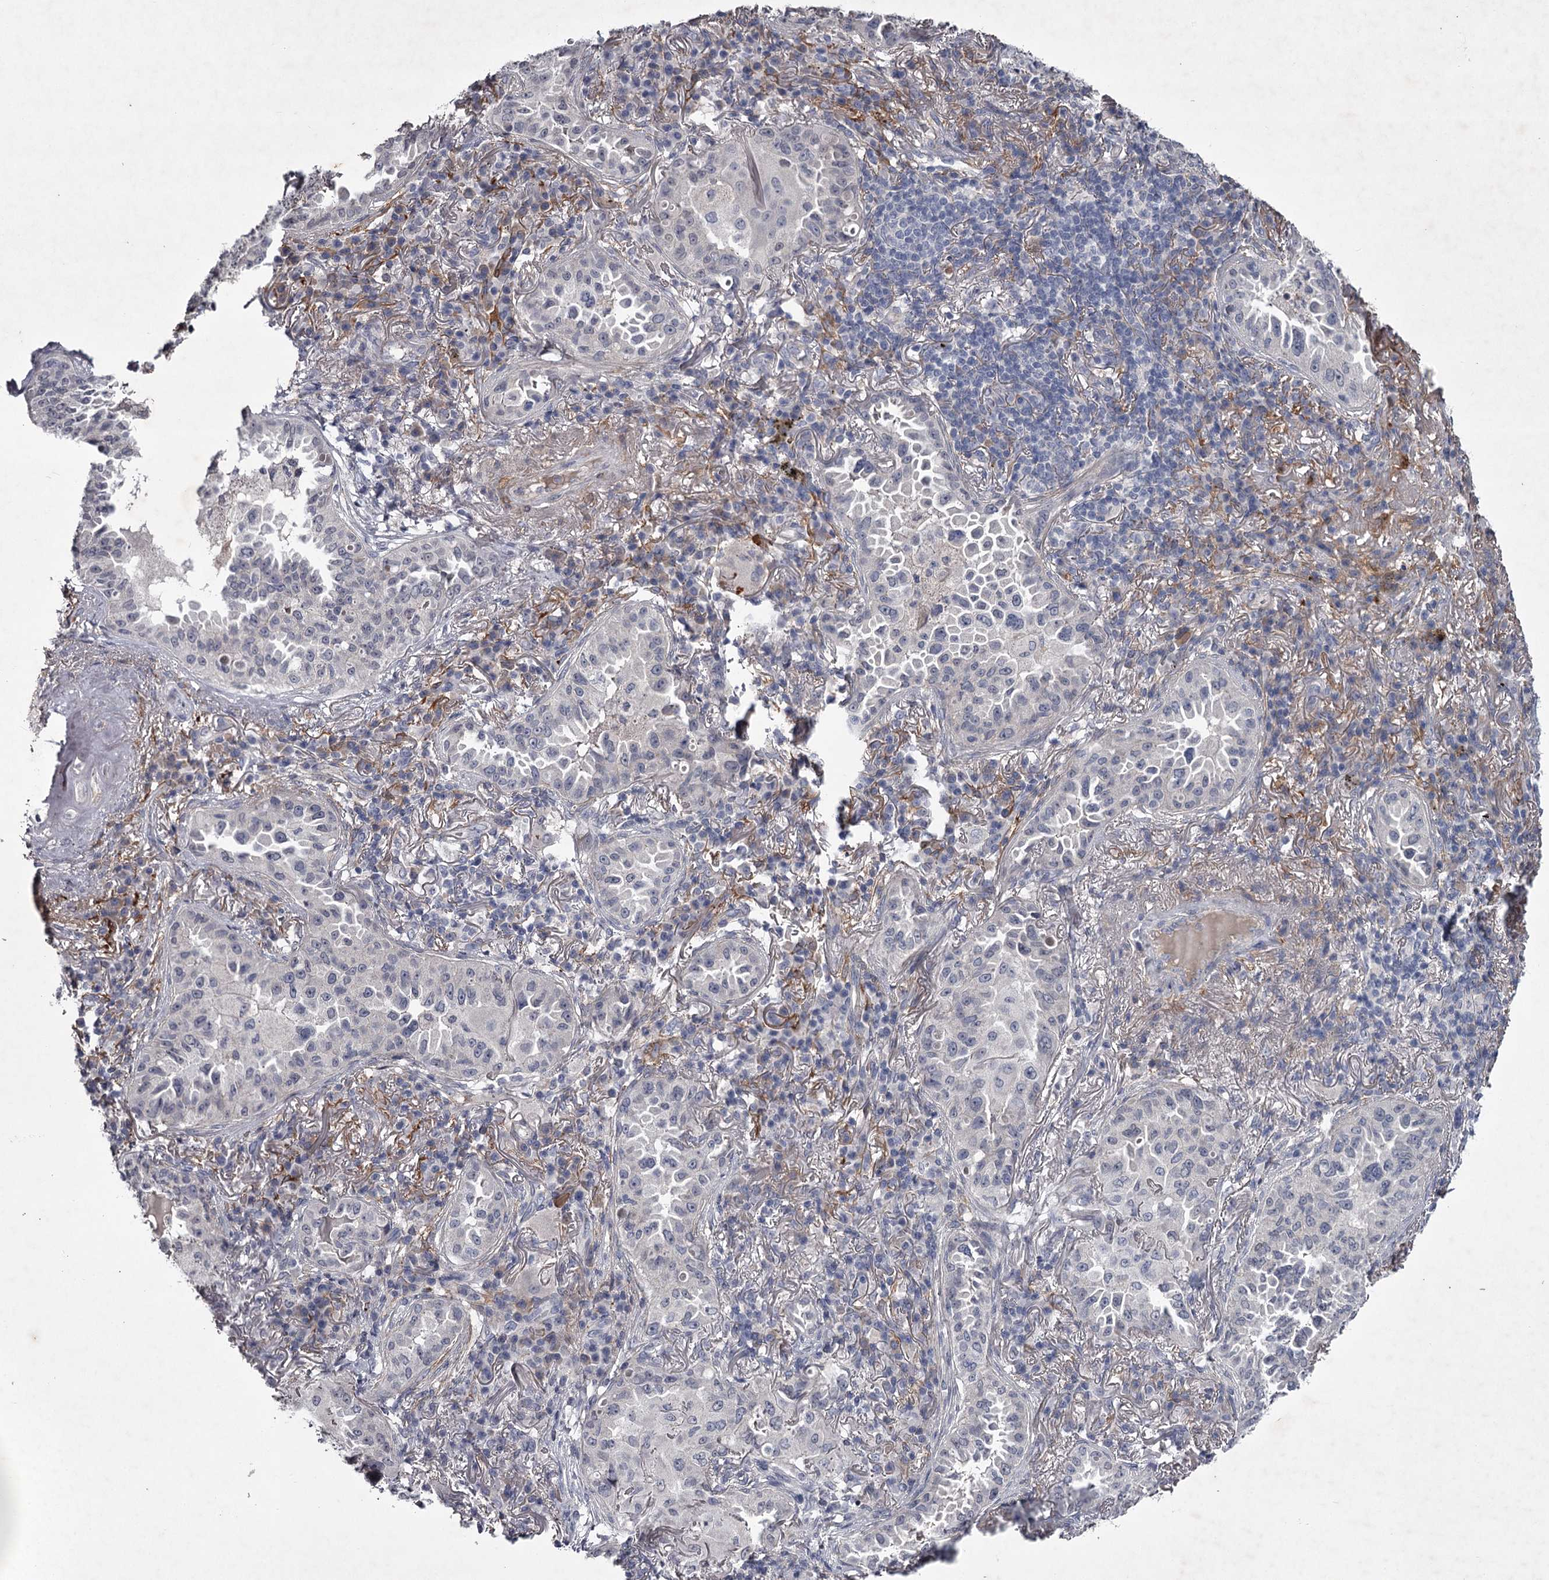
{"staining": {"intensity": "negative", "quantity": "none", "location": "none"}, "tissue": "lung cancer", "cell_type": "Tumor cells", "image_type": "cancer", "snomed": [{"axis": "morphology", "description": "Adenocarcinoma, NOS"}, {"axis": "topography", "description": "Lung"}], "caption": "A high-resolution photomicrograph shows IHC staining of lung cancer, which exhibits no significant positivity in tumor cells.", "gene": "FDXACB1", "patient": {"sex": "female", "age": 69}}